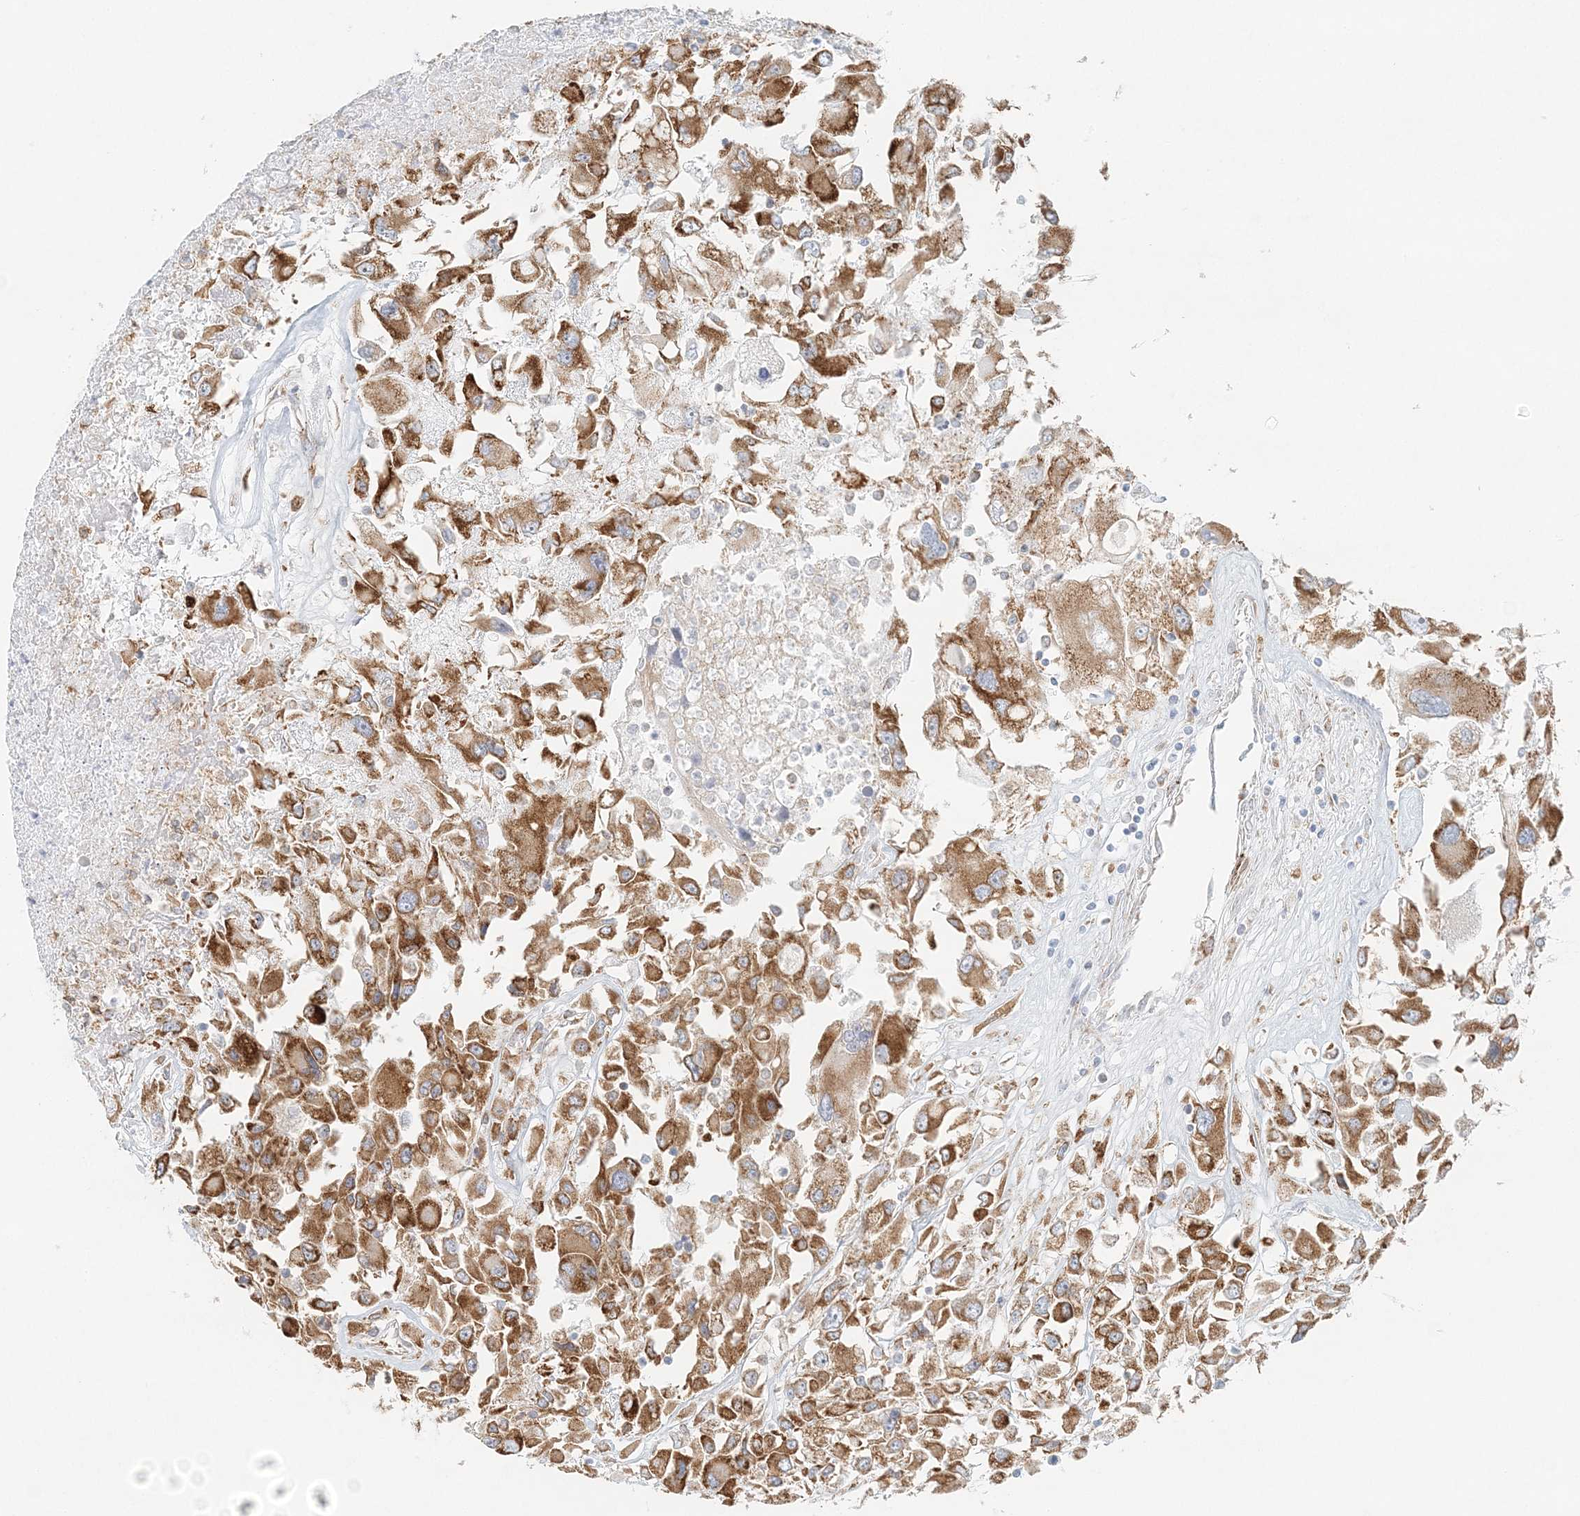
{"staining": {"intensity": "strong", "quantity": ">75%", "location": "cytoplasmic/membranous"}, "tissue": "renal cancer", "cell_type": "Tumor cells", "image_type": "cancer", "snomed": [{"axis": "morphology", "description": "Adenocarcinoma, NOS"}, {"axis": "topography", "description": "Kidney"}], "caption": "Protein expression analysis of renal cancer exhibits strong cytoplasmic/membranous positivity in approximately >75% of tumor cells. (IHC, brightfield microscopy, high magnification).", "gene": "STK11IP", "patient": {"sex": "female", "age": 52}}